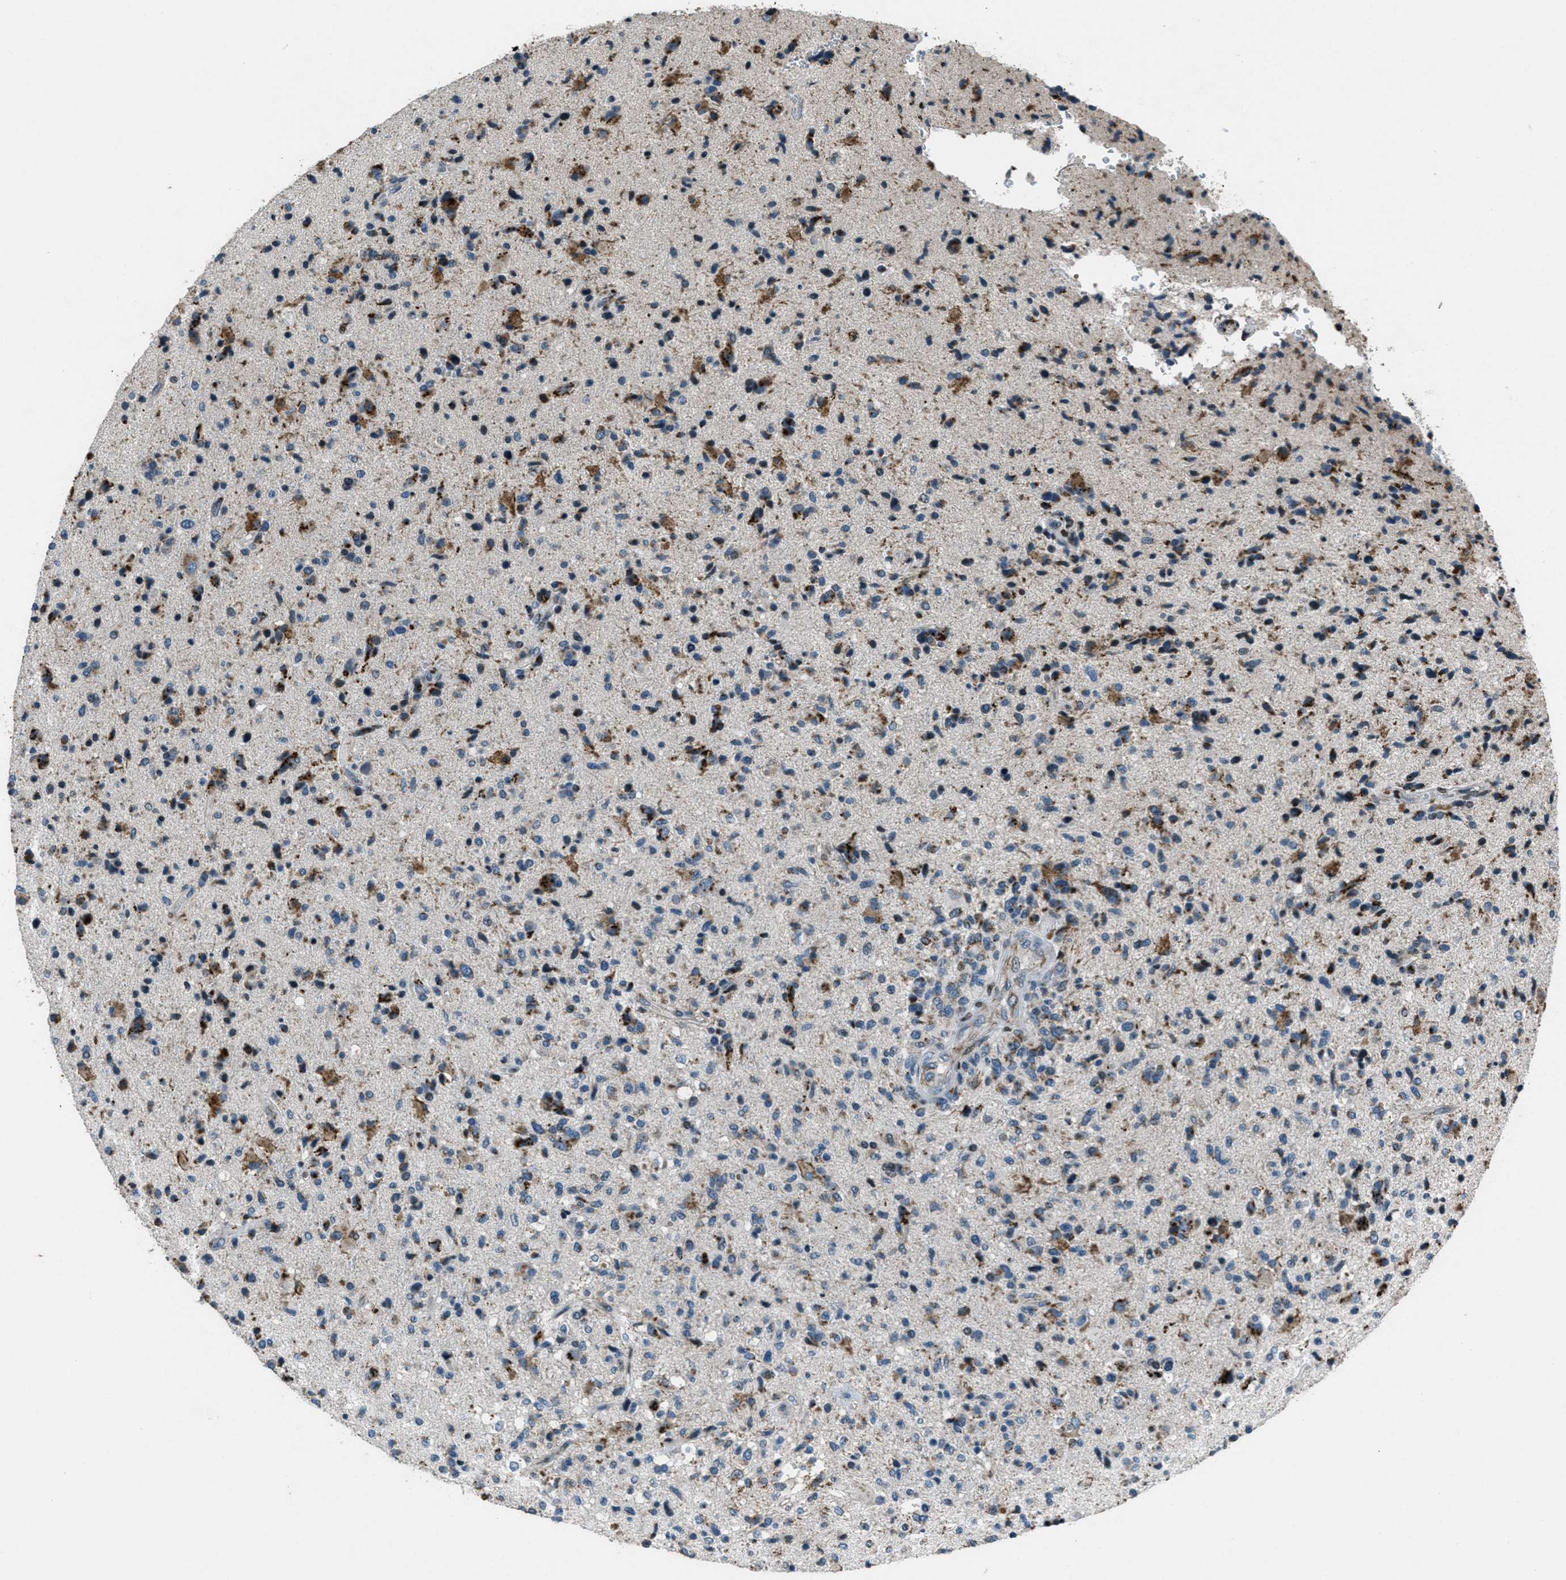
{"staining": {"intensity": "strong", "quantity": "<25%", "location": "cytoplasmic/membranous"}, "tissue": "glioma", "cell_type": "Tumor cells", "image_type": "cancer", "snomed": [{"axis": "morphology", "description": "Glioma, malignant, High grade"}, {"axis": "topography", "description": "Brain"}], "caption": "This image demonstrates immunohistochemistry staining of glioma, with medium strong cytoplasmic/membranous expression in approximately <25% of tumor cells.", "gene": "GPC6", "patient": {"sex": "male", "age": 72}}